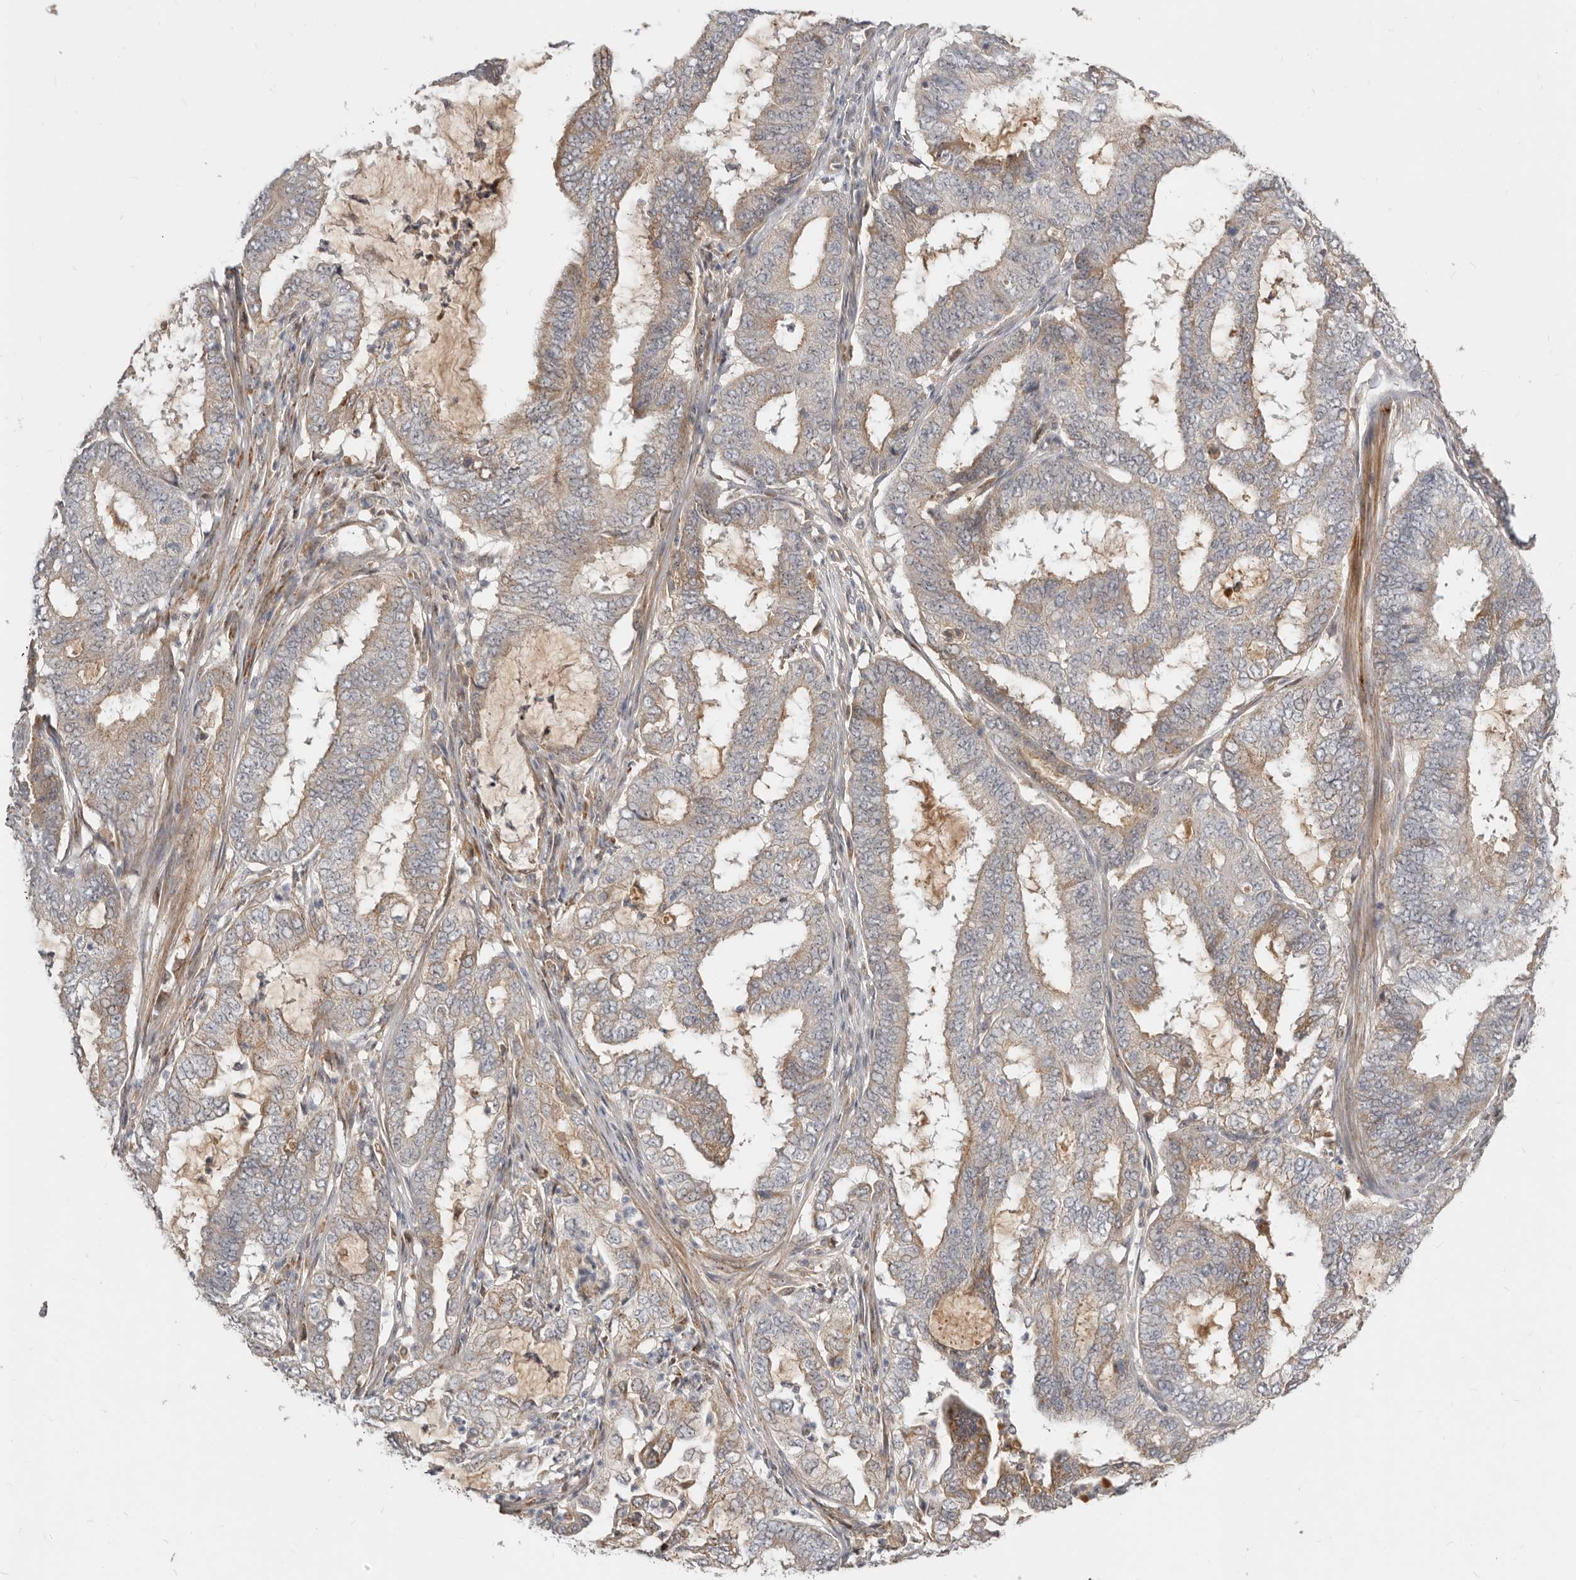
{"staining": {"intensity": "weak", "quantity": "<25%", "location": "cytoplasmic/membranous"}, "tissue": "endometrial cancer", "cell_type": "Tumor cells", "image_type": "cancer", "snomed": [{"axis": "morphology", "description": "Adenocarcinoma, NOS"}, {"axis": "topography", "description": "Endometrium"}], "caption": "High magnification brightfield microscopy of endometrial adenocarcinoma stained with DAB (3,3'-diaminobenzidine) (brown) and counterstained with hematoxylin (blue): tumor cells show no significant expression.", "gene": "MICALL2", "patient": {"sex": "female", "age": 51}}